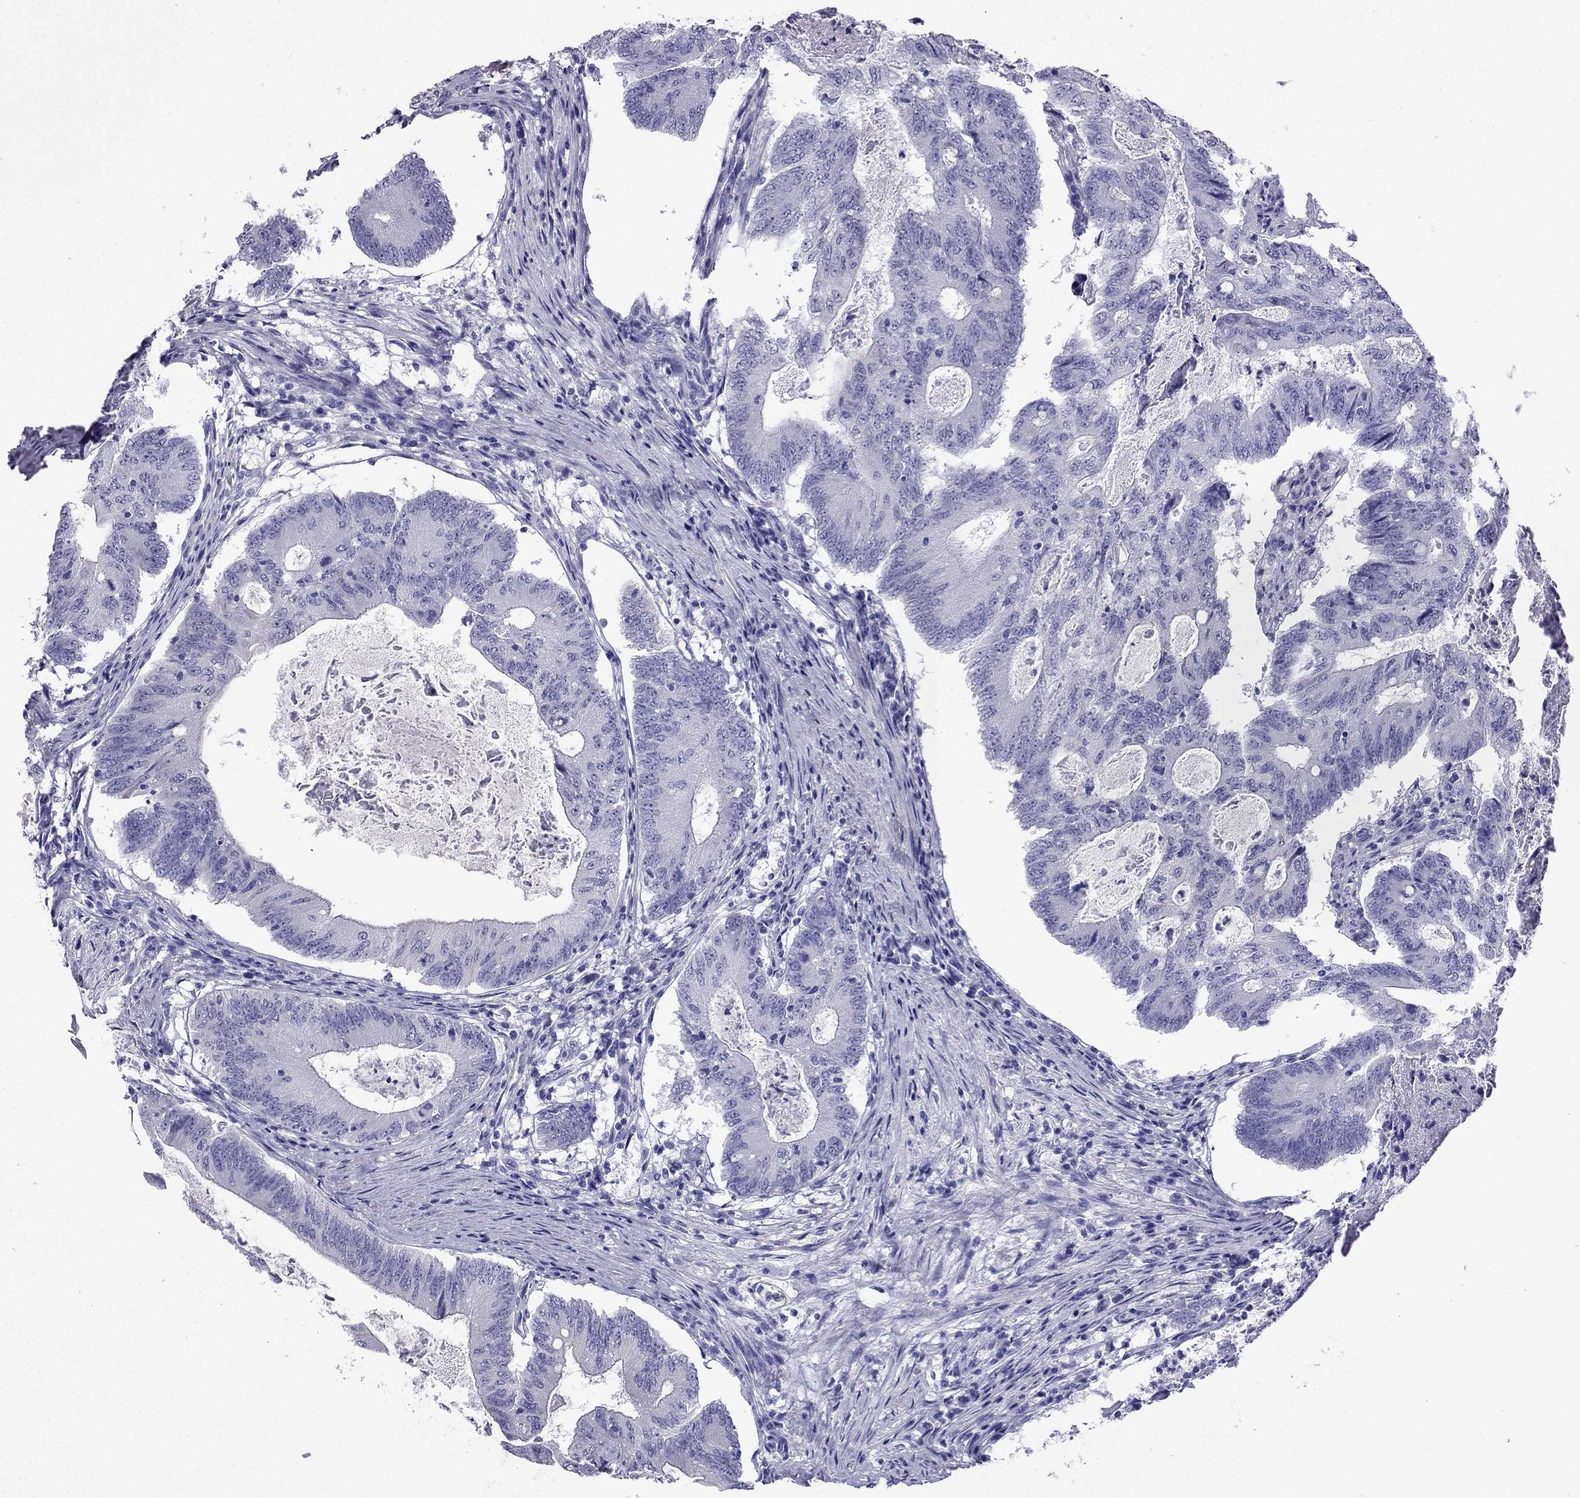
{"staining": {"intensity": "negative", "quantity": "none", "location": "none"}, "tissue": "colorectal cancer", "cell_type": "Tumor cells", "image_type": "cancer", "snomed": [{"axis": "morphology", "description": "Adenocarcinoma, NOS"}, {"axis": "topography", "description": "Colon"}], "caption": "Immunohistochemistry of human colorectal adenocarcinoma displays no positivity in tumor cells.", "gene": "GJA8", "patient": {"sex": "female", "age": 70}}